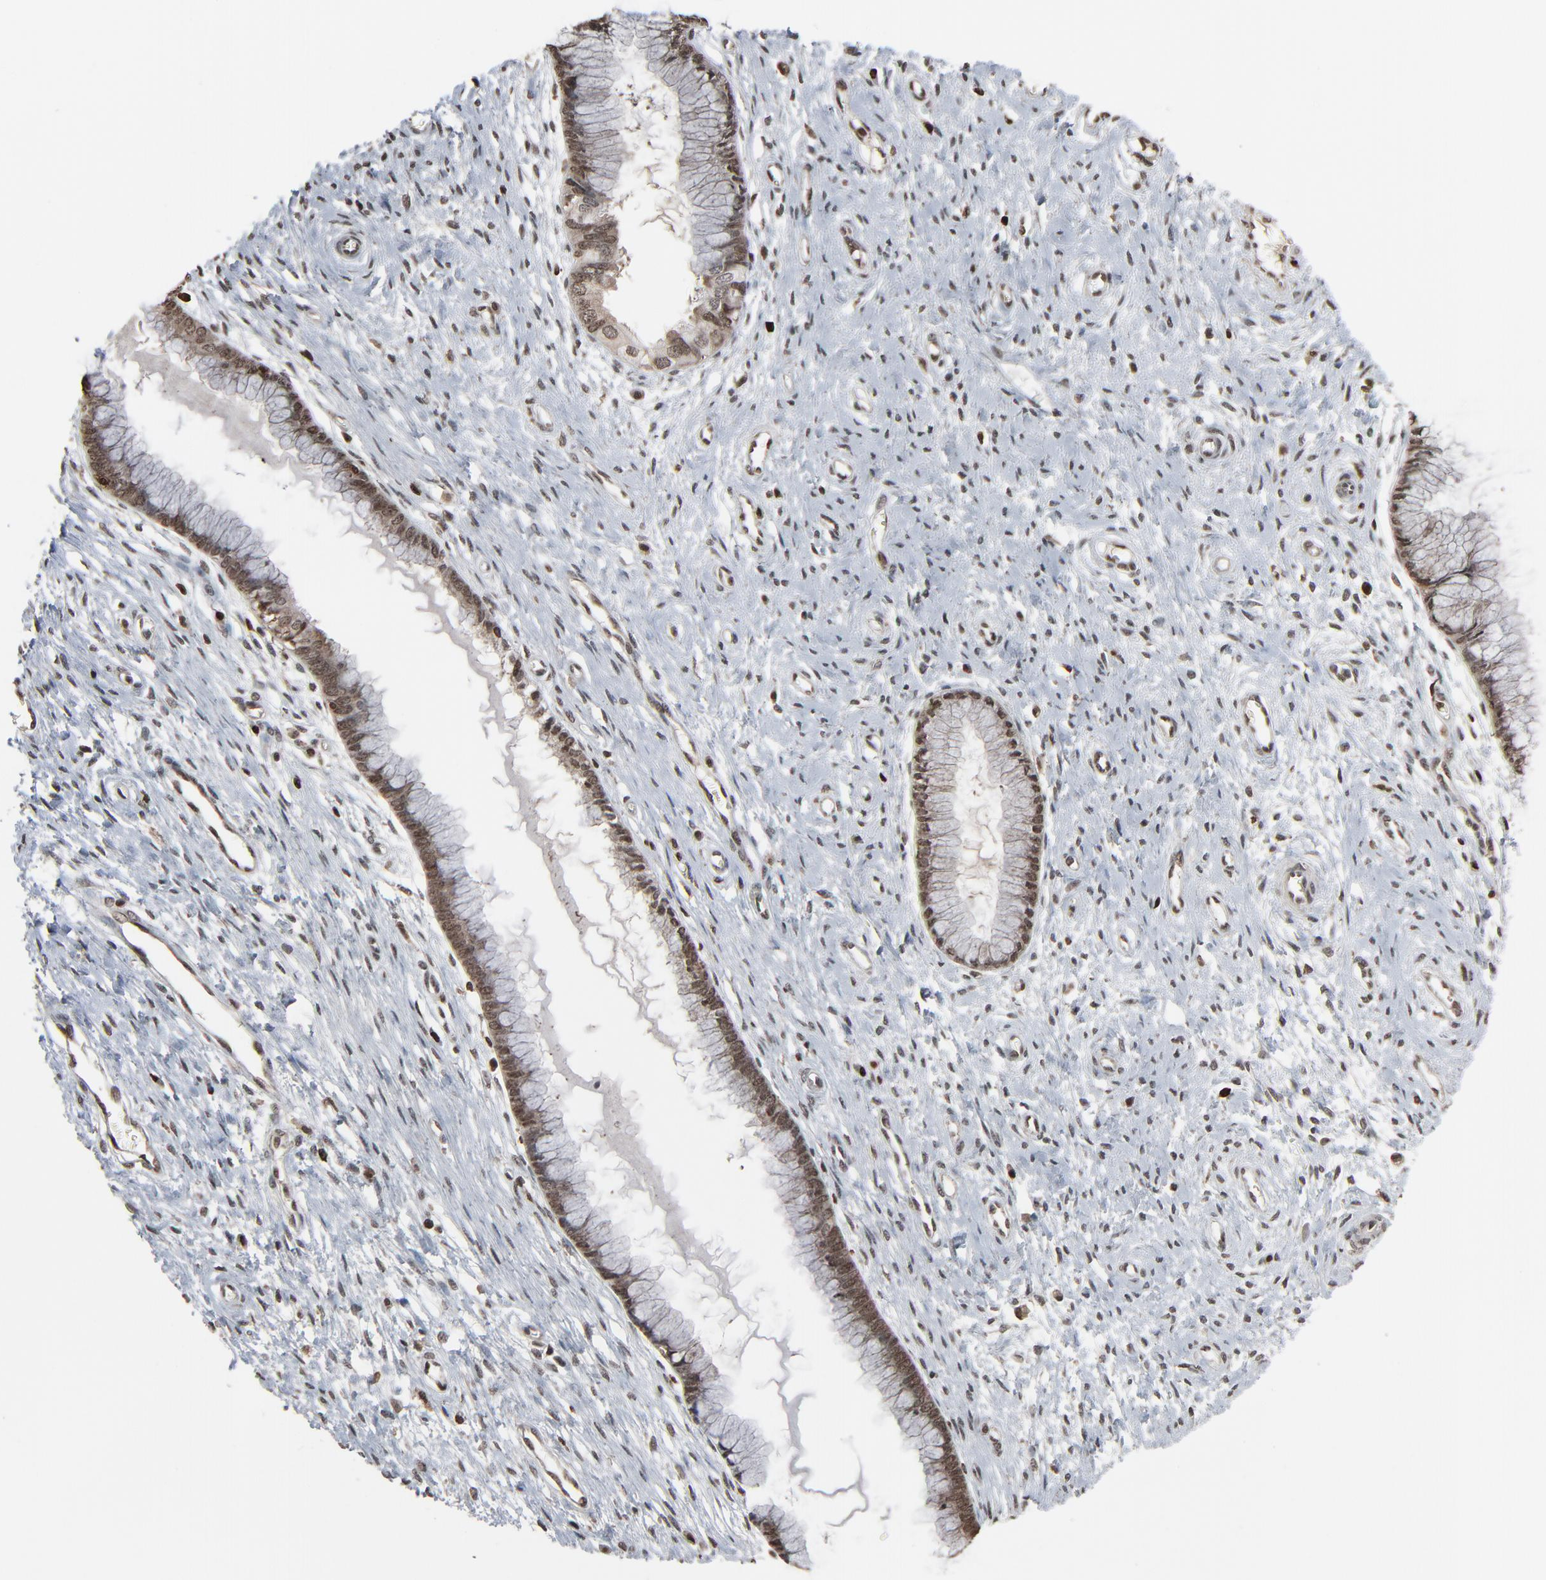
{"staining": {"intensity": "strong", "quantity": ">75%", "location": "nuclear"}, "tissue": "cervix", "cell_type": "Glandular cells", "image_type": "normal", "snomed": [{"axis": "morphology", "description": "Normal tissue, NOS"}, {"axis": "topography", "description": "Cervix"}], "caption": "An immunohistochemistry (IHC) histopathology image of normal tissue is shown. Protein staining in brown labels strong nuclear positivity in cervix within glandular cells.", "gene": "RPS6KA3", "patient": {"sex": "female", "age": 55}}